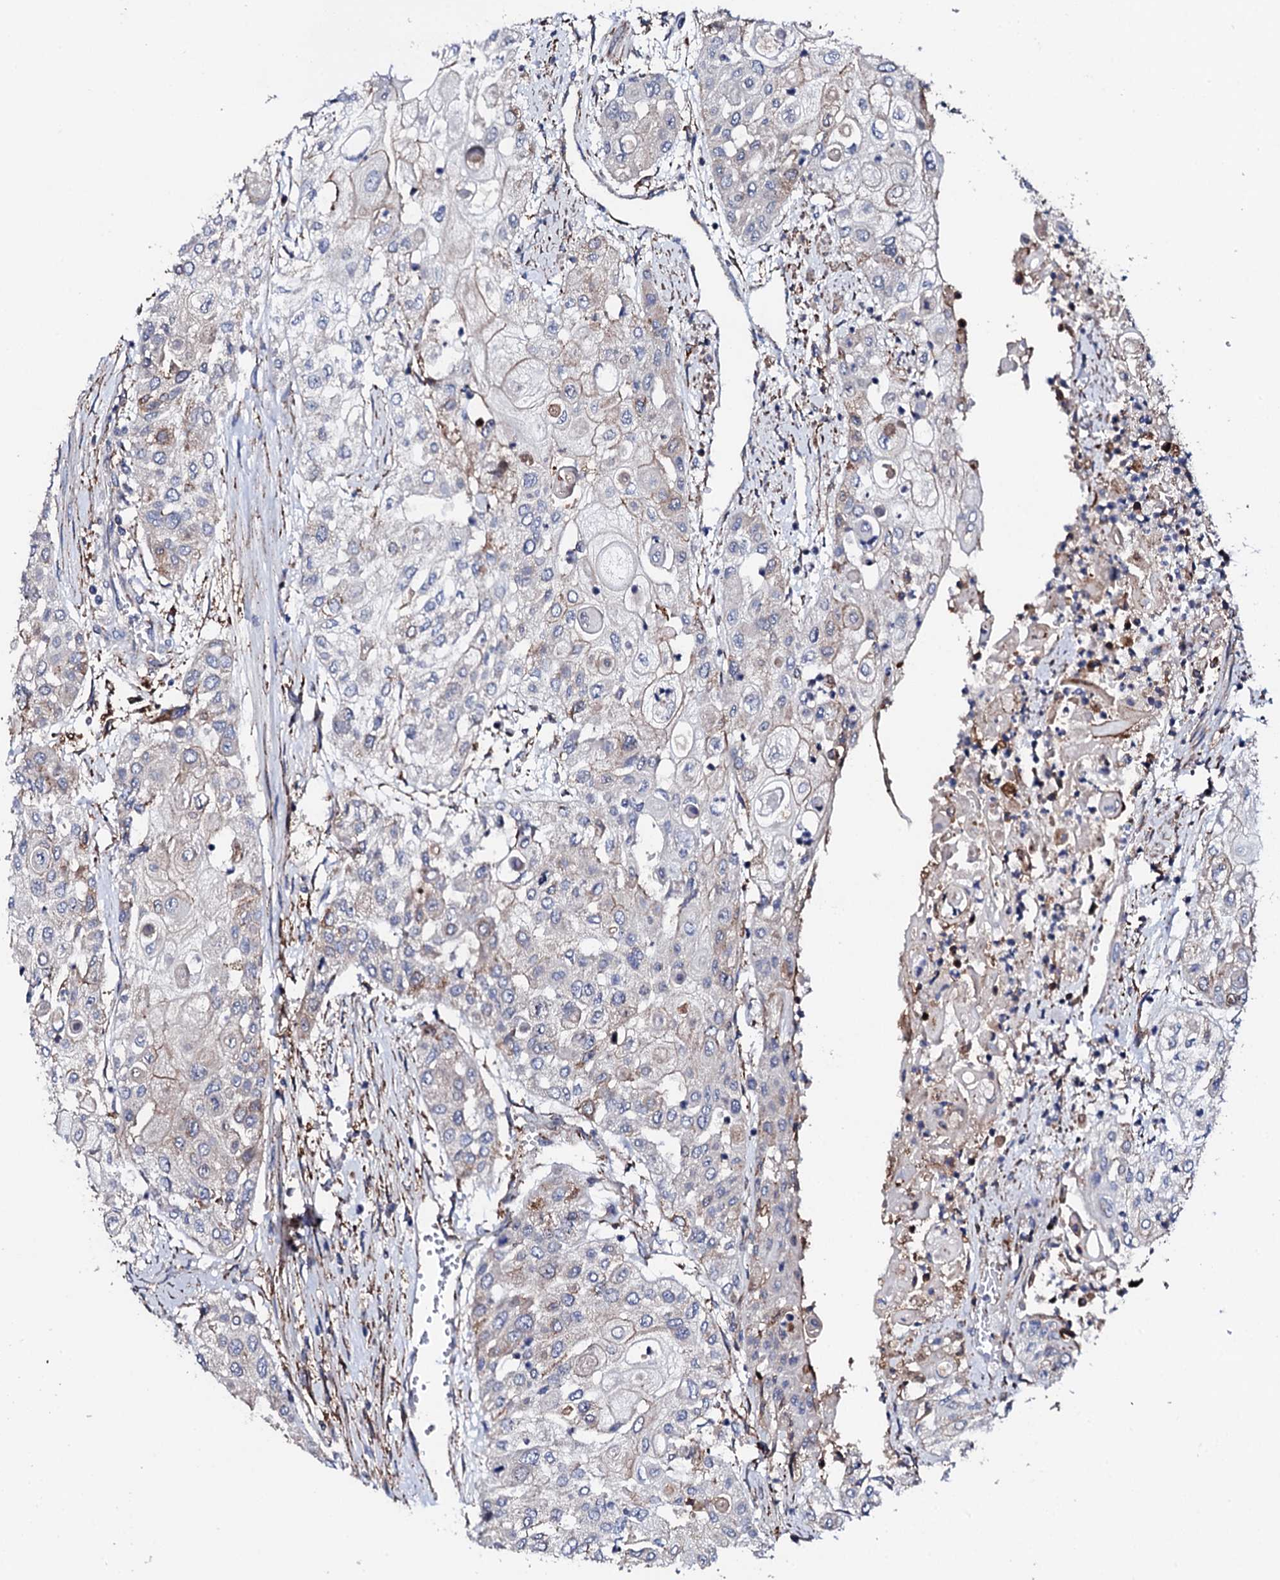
{"staining": {"intensity": "negative", "quantity": "none", "location": "none"}, "tissue": "urothelial cancer", "cell_type": "Tumor cells", "image_type": "cancer", "snomed": [{"axis": "morphology", "description": "Urothelial carcinoma, High grade"}, {"axis": "topography", "description": "Urinary bladder"}], "caption": "DAB (3,3'-diaminobenzidine) immunohistochemical staining of urothelial cancer displays no significant positivity in tumor cells.", "gene": "EDC3", "patient": {"sex": "female", "age": 79}}